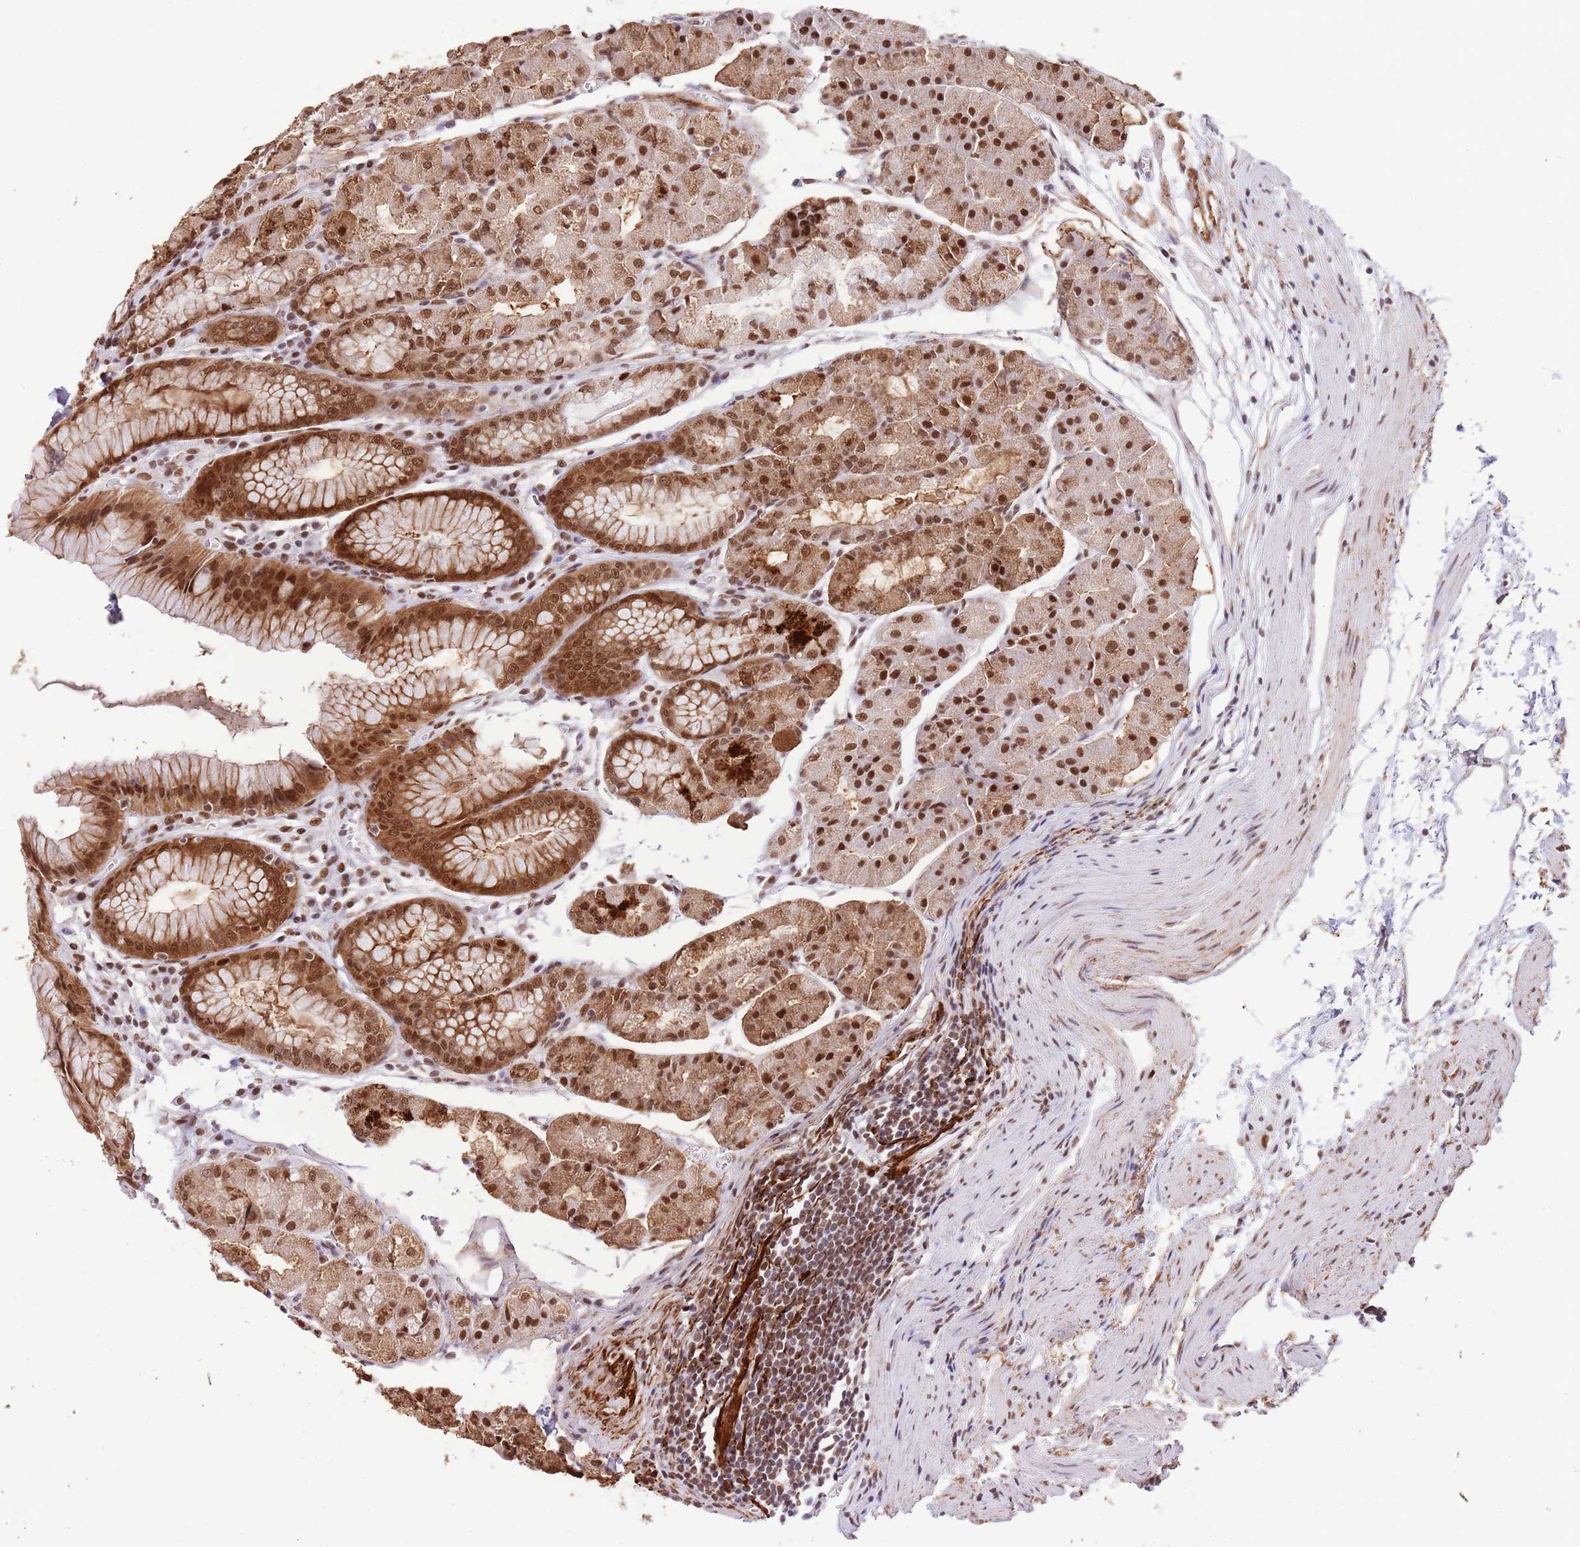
{"staining": {"intensity": "strong", "quantity": ">75%", "location": "cytoplasmic/membranous,nuclear"}, "tissue": "stomach", "cell_type": "Glandular cells", "image_type": "normal", "snomed": [{"axis": "morphology", "description": "Normal tissue, NOS"}, {"axis": "topography", "description": "Stomach"}], "caption": "This micrograph shows IHC staining of normal human stomach, with high strong cytoplasmic/membranous,nuclear positivity in approximately >75% of glandular cells.", "gene": "TRIM32", "patient": {"sex": "male", "age": 55}}